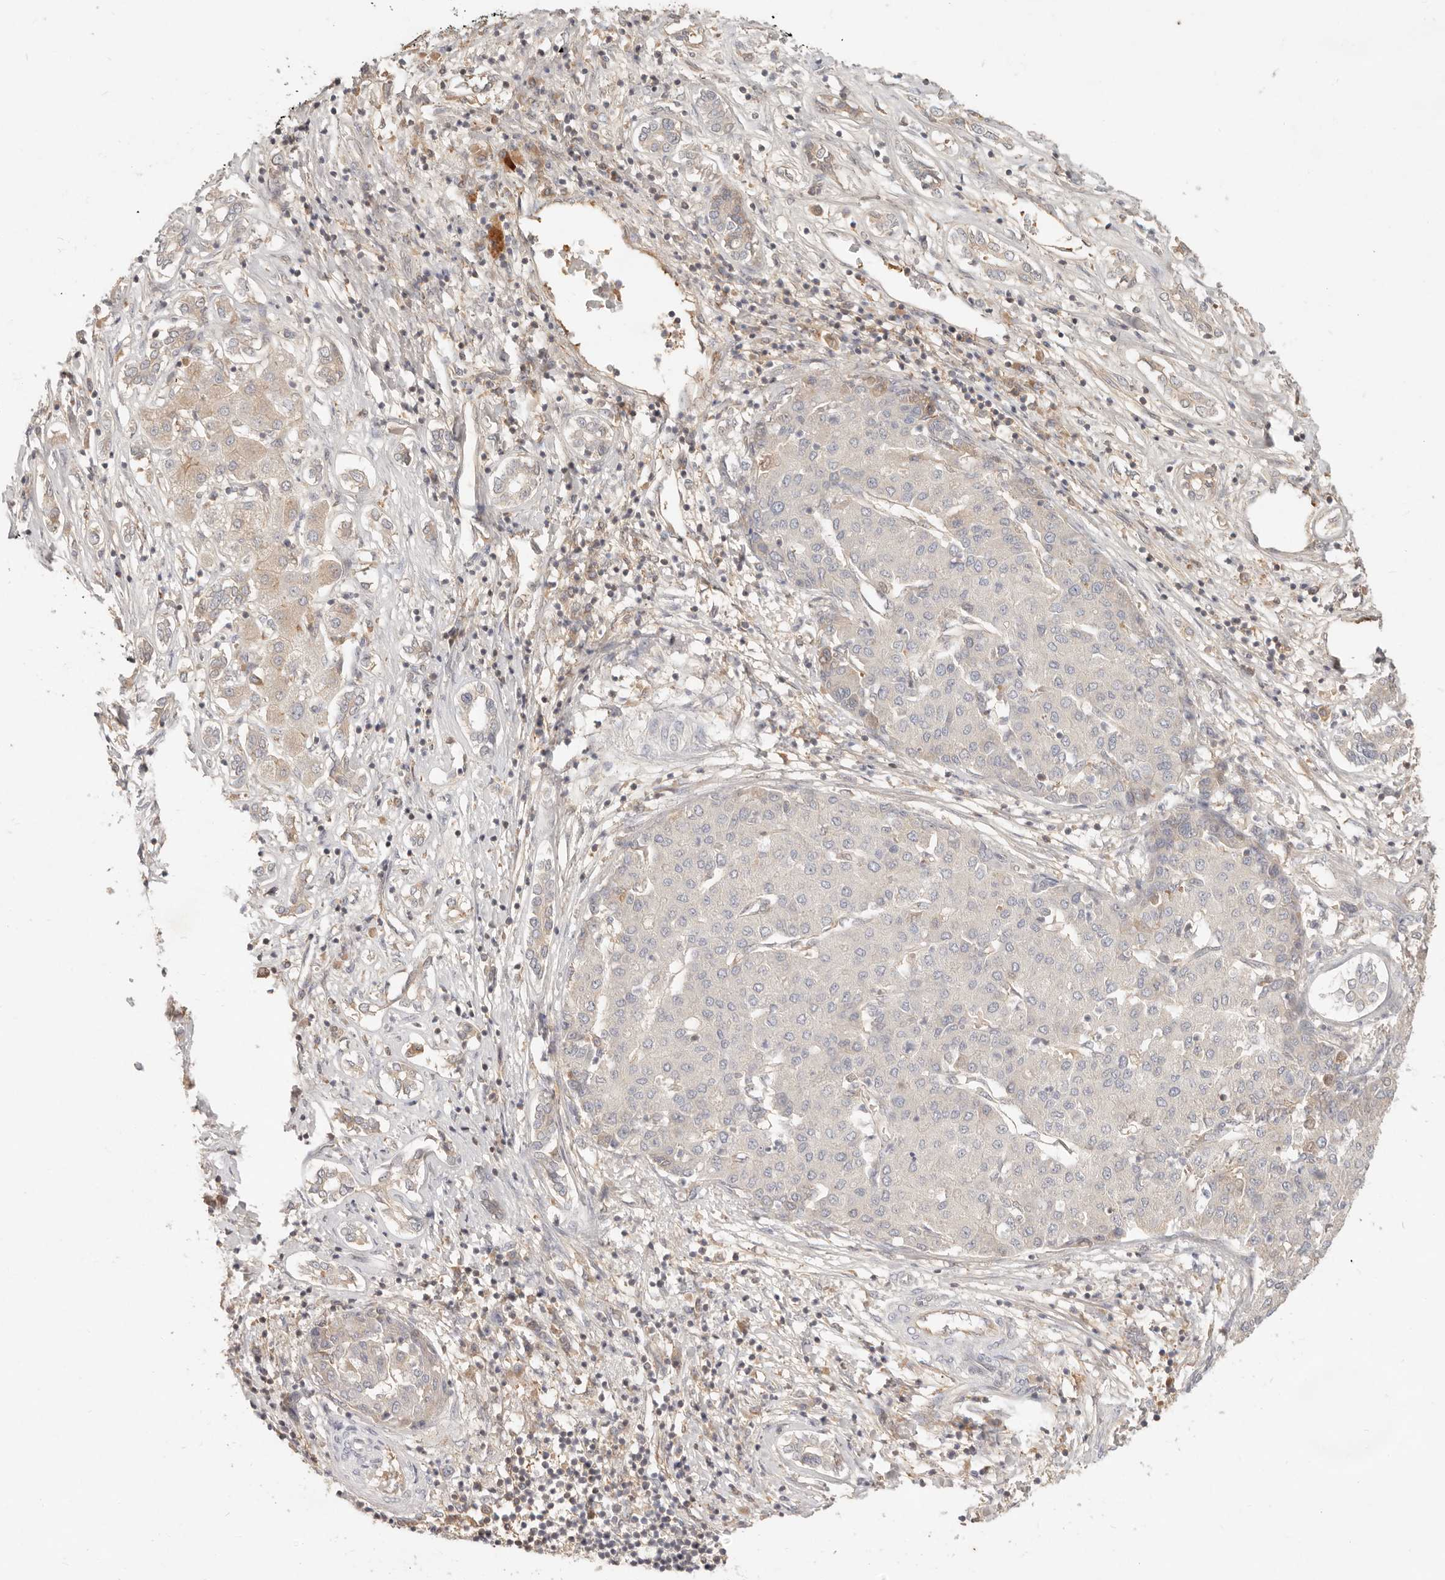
{"staining": {"intensity": "negative", "quantity": "none", "location": "none"}, "tissue": "liver cancer", "cell_type": "Tumor cells", "image_type": "cancer", "snomed": [{"axis": "morphology", "description": "Carcinoma, Hepatocellular, NOS"}, {"axis": "topography", "description": "Liver"}], "caption": "This is an IHC histopathology image of hepatocellular carcinoma (liver). There is no expression in tumor cells.", "gene": "NECAP2", "patient": {"sex": "male", "age": 65}}